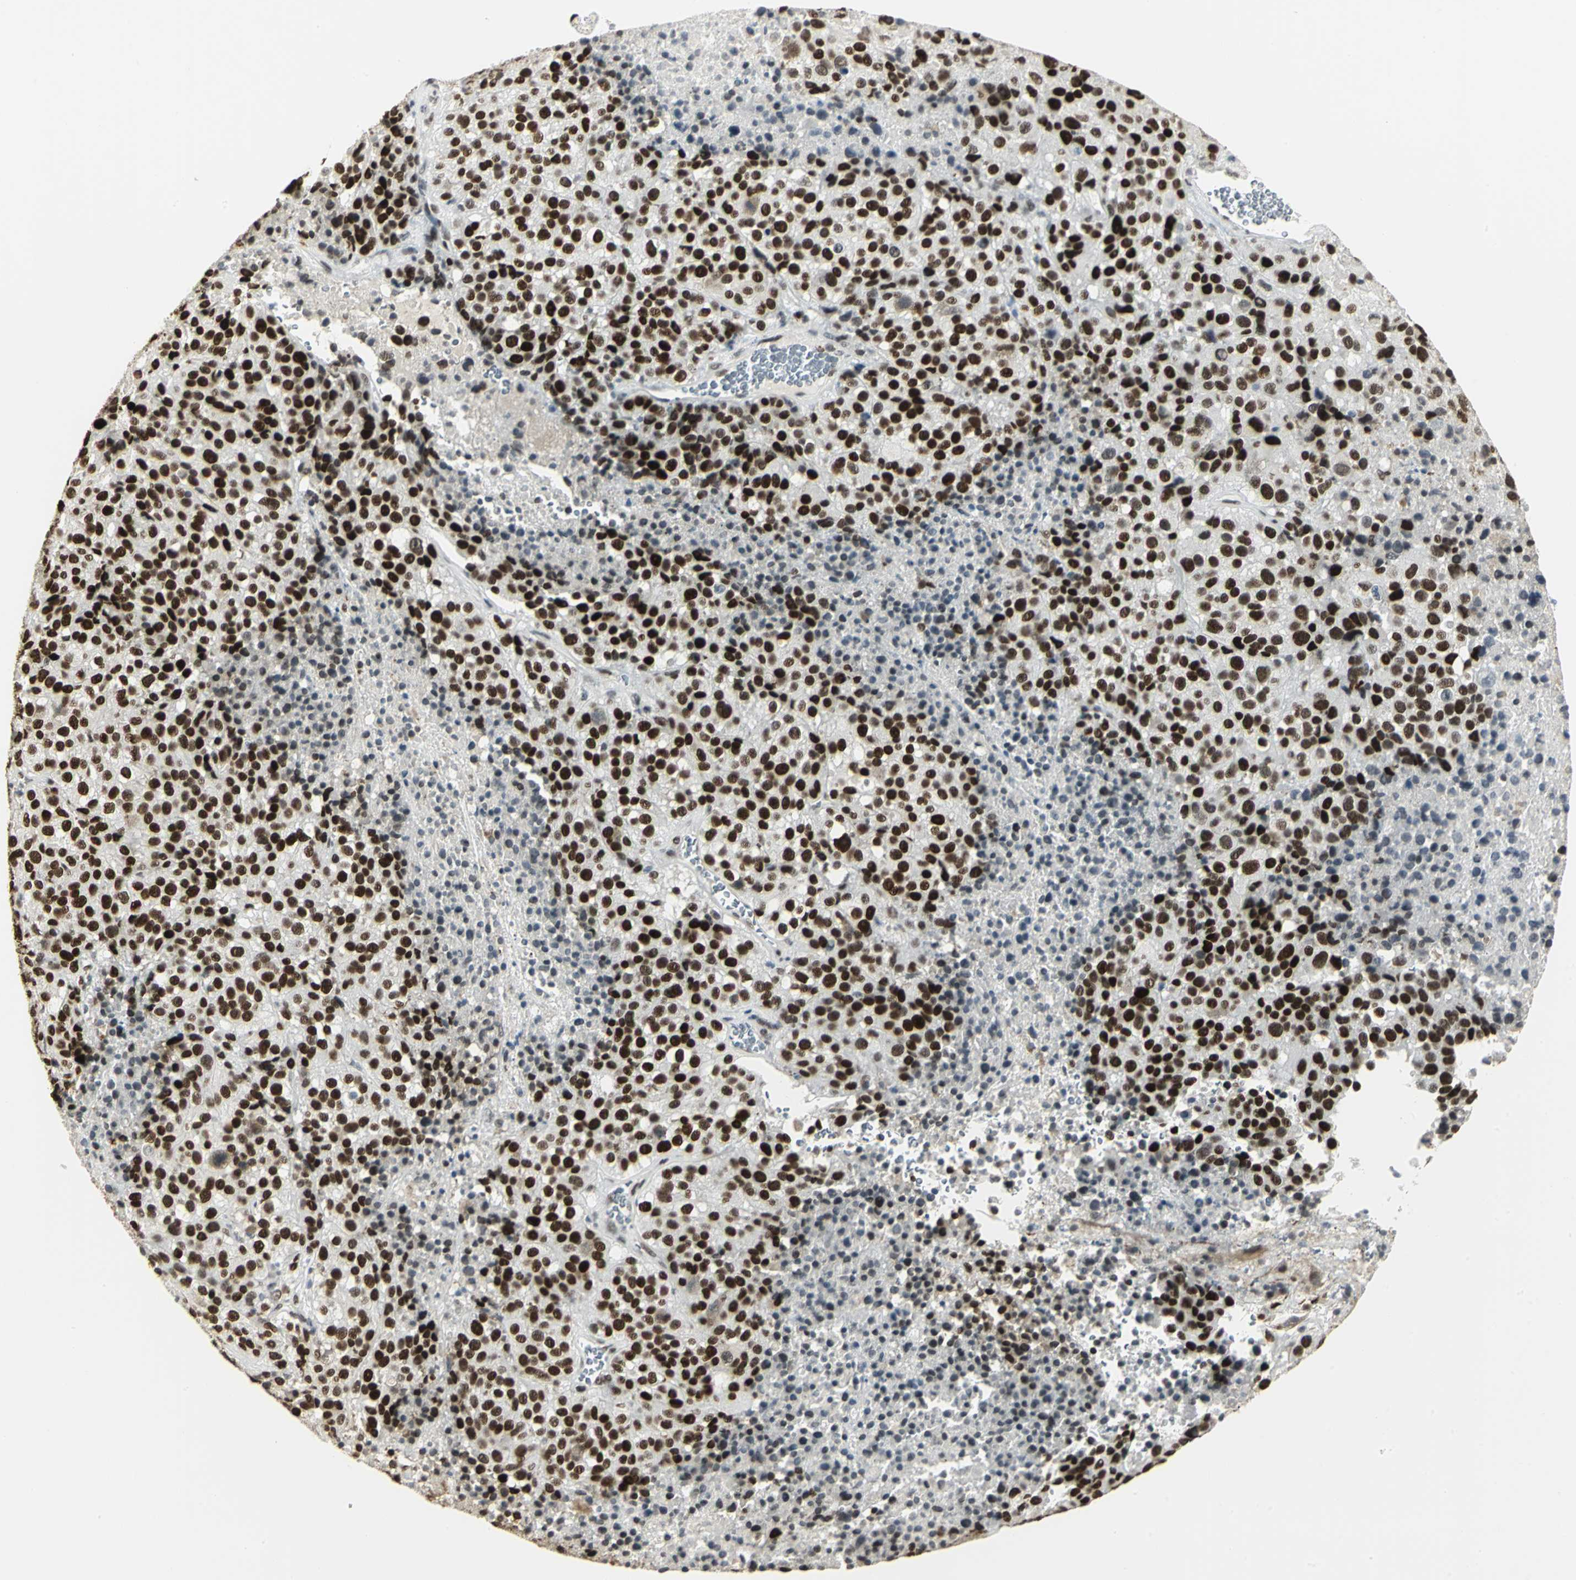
{"staining": {"intensity": "strong", "quantity": ">75%", "location": "nuclear"}, "tissue": "melanoma", "cell_type": "Tumor cells", "image_type": "cancer", "snomed": [{"axis": "morphology", "description": "Malignant melanoma, Metastatic site"}, {"axis": "topography", "description": "Cerebral cortex"}], "caption": "Immunohistochemical staining of melanoma exhibits high levels of strong nuclear protein staining in about >75% of tumor cells.", "gene": "CBX3", "patient": {"sex": "female", "age": 52}}